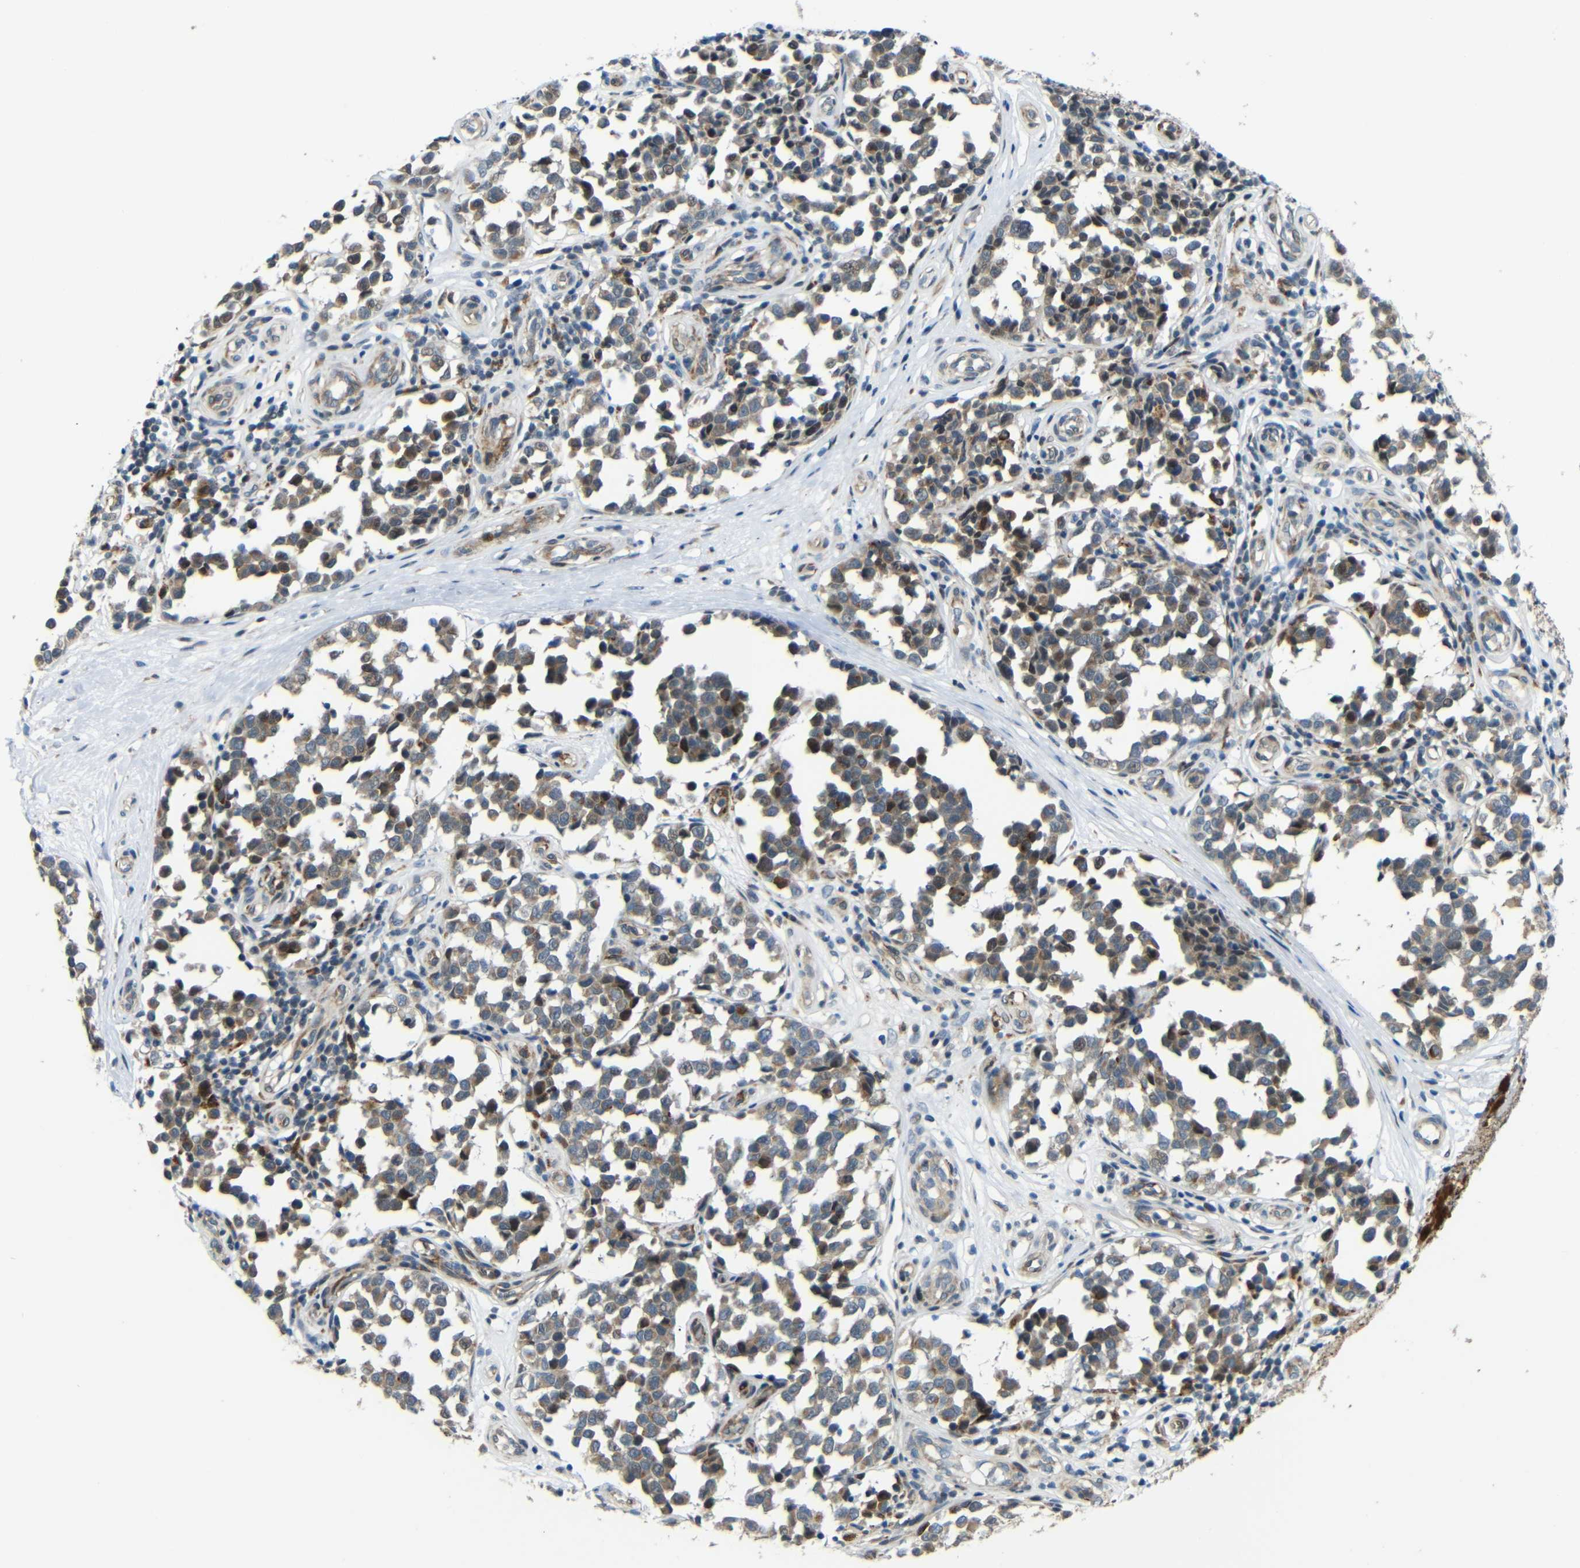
{"staining": {"intensity": "moderate", "quantity": ">75%", "location": "cytoplasmic/membranous"}, "tissue": "melanoma", "cell_type": "Tumor cells", "image_type": "cancer", "snomed": [{"axis": "morphology", "description": "Malignant melanoma, NOS"}, {"axis": "topography", "description": "Skin"}], "caption": "Malignant melanoma was stained to show a protein in brown. There is medium levels of moderate cytoplasmic/membranous positivity in approximately >75% of tumor cells.", "gene": "SYDE1", "patient": {"sex": "female", "age": 64}}